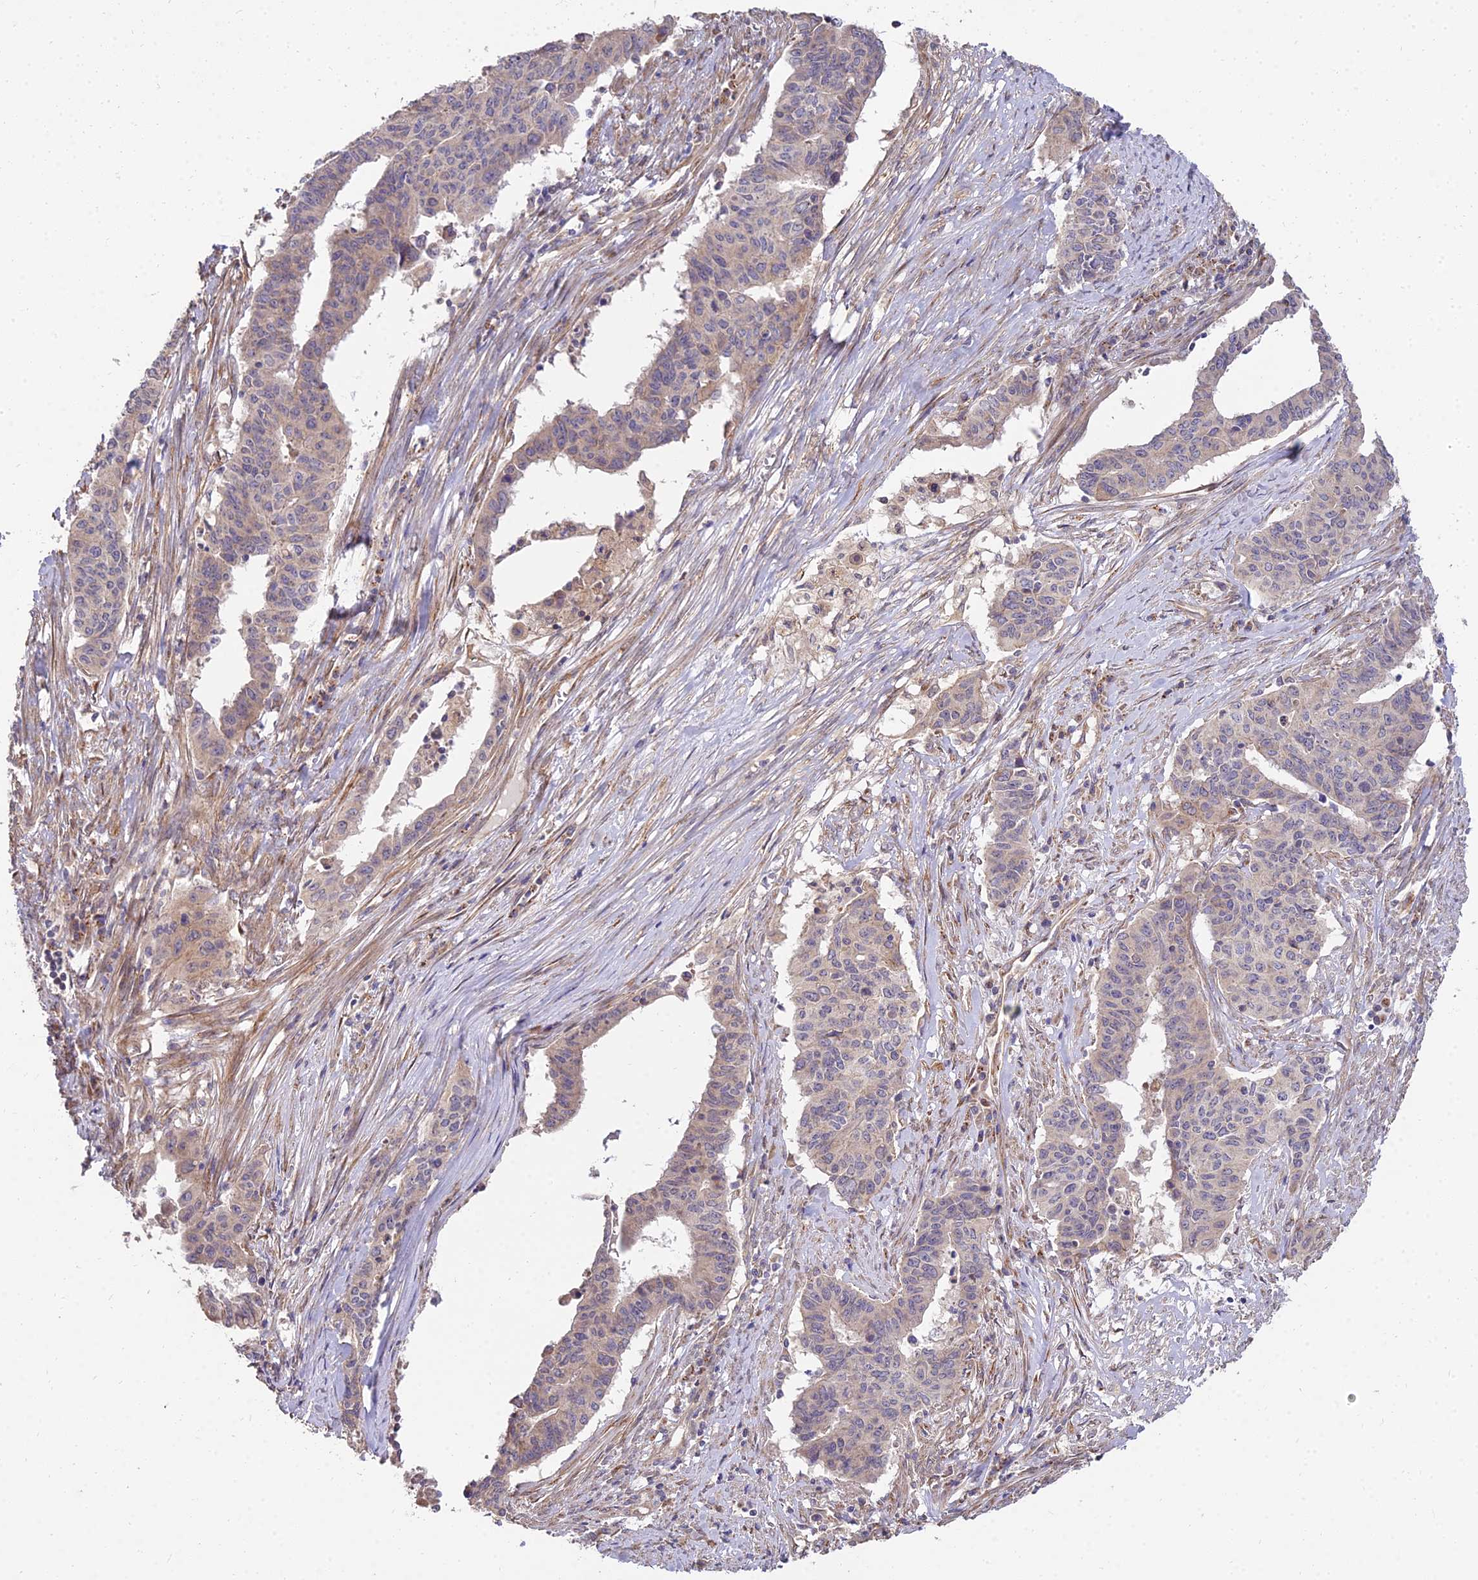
{"staining": {"intensity": "weak", "quantity": ">75%", "location": "cytoplasmic/membranous"}, "tissue": "endometrial cancer", "cell_type": "Tumor cells", "image_type": "cancer", "snomed": [{"axis": "morphology", "description": "Adenocarcinoma, NOS"}, {"axis": "topography", "description": "Endometrium"}], "caption": "Approximately >75% of tumor cells in human endometrial cancer exhibit weak cytoplasmic/membranous protein expression as visualized by brown immunohistochemical staining.", "gene": "ARL8B", "patient": {"sex": "female", "age": 59}}